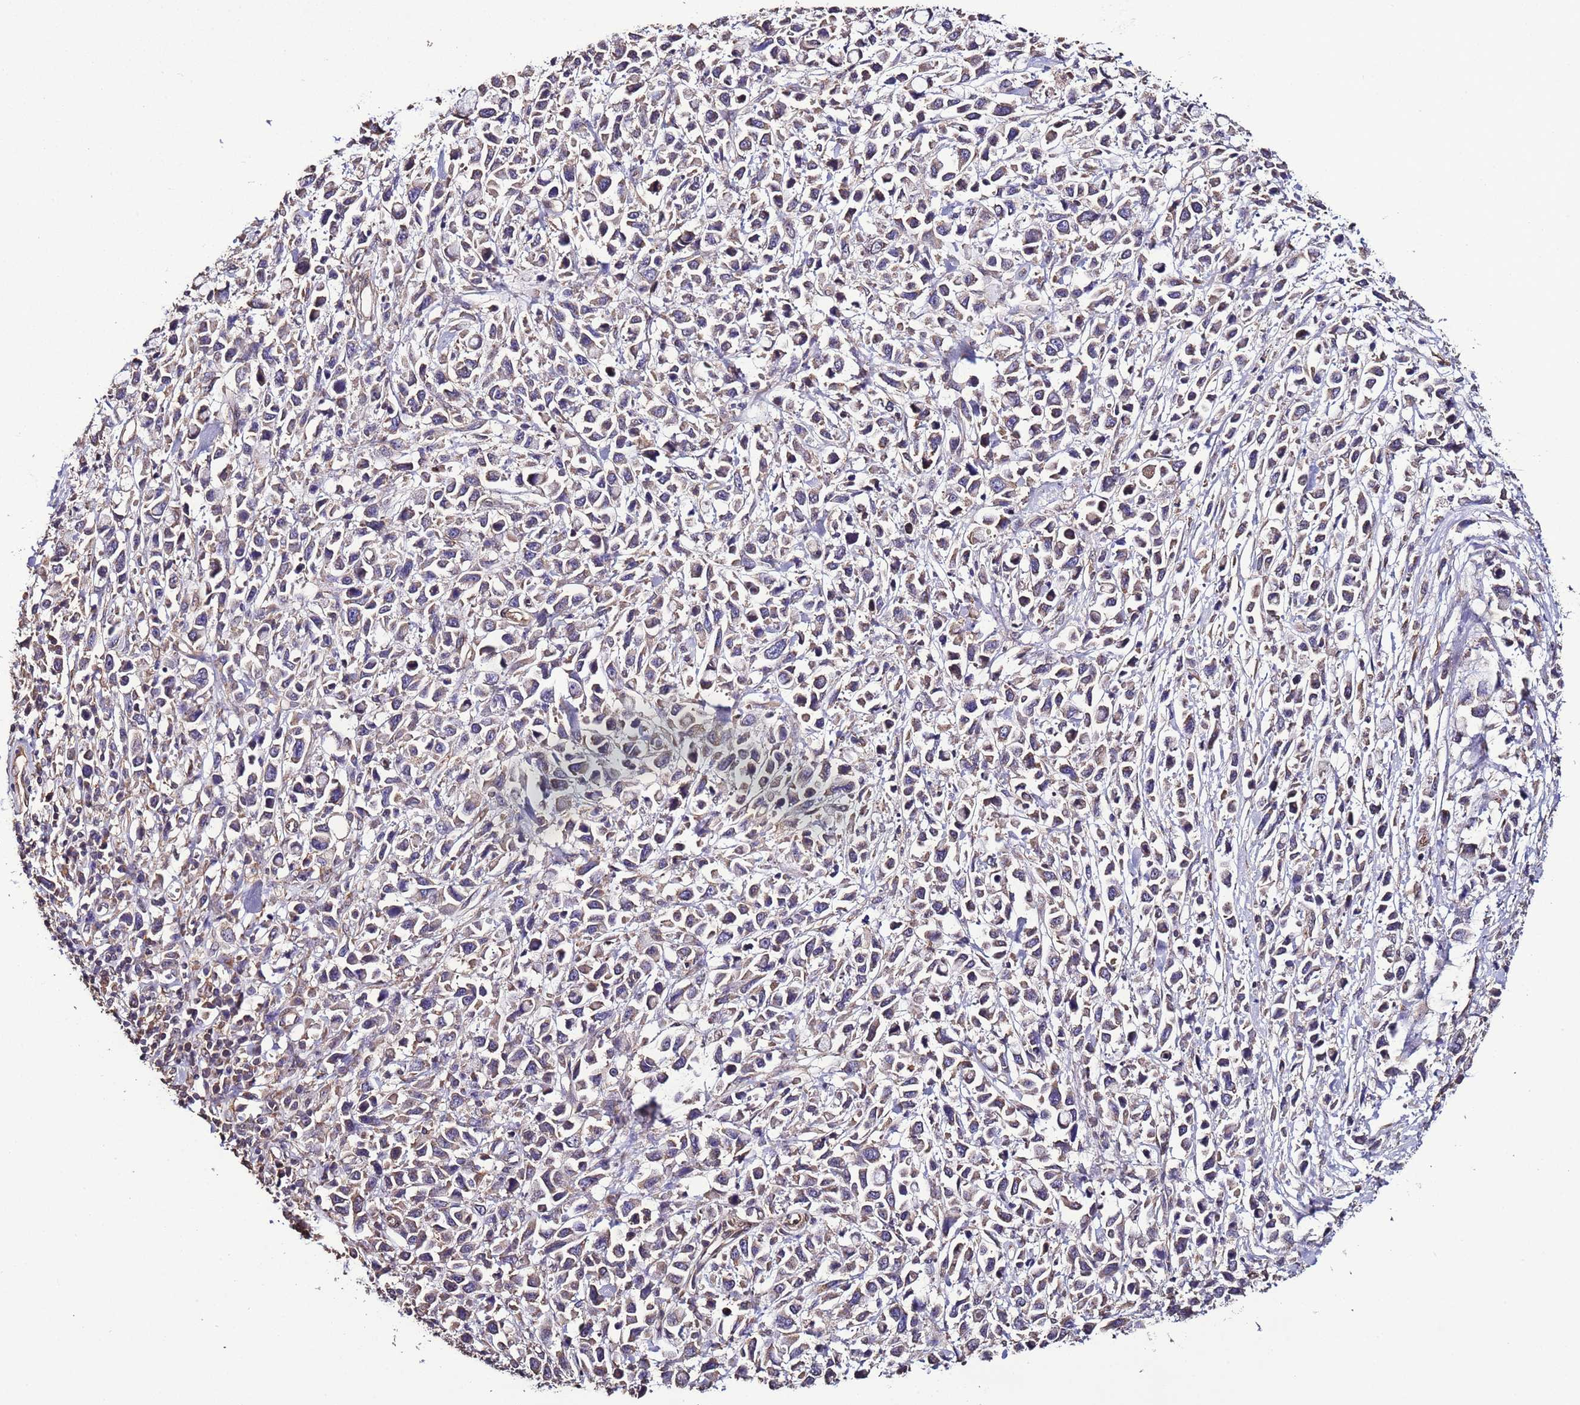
{"staining": {"intensity": "weak", "quantity": ">75%", "location": "cytoplasmic/membranous"}, "tissue": "stomach cancer", "cell_type": "Tumor cells", "image_type": "cancer", "snomed": [{"axis": "morphology", "description": "Adenocarcinoma, NOS"}, {"axis": "topography", "description": "Stomach"}], "caption": "Protein expression analysis of human adenocarcinoma (stomach) reveals weak cytoplasmic/membranous staining in about >75% of tumor cells.", "gene": "SLC41A3", "patient": {"sex": "female", "age": 81}}